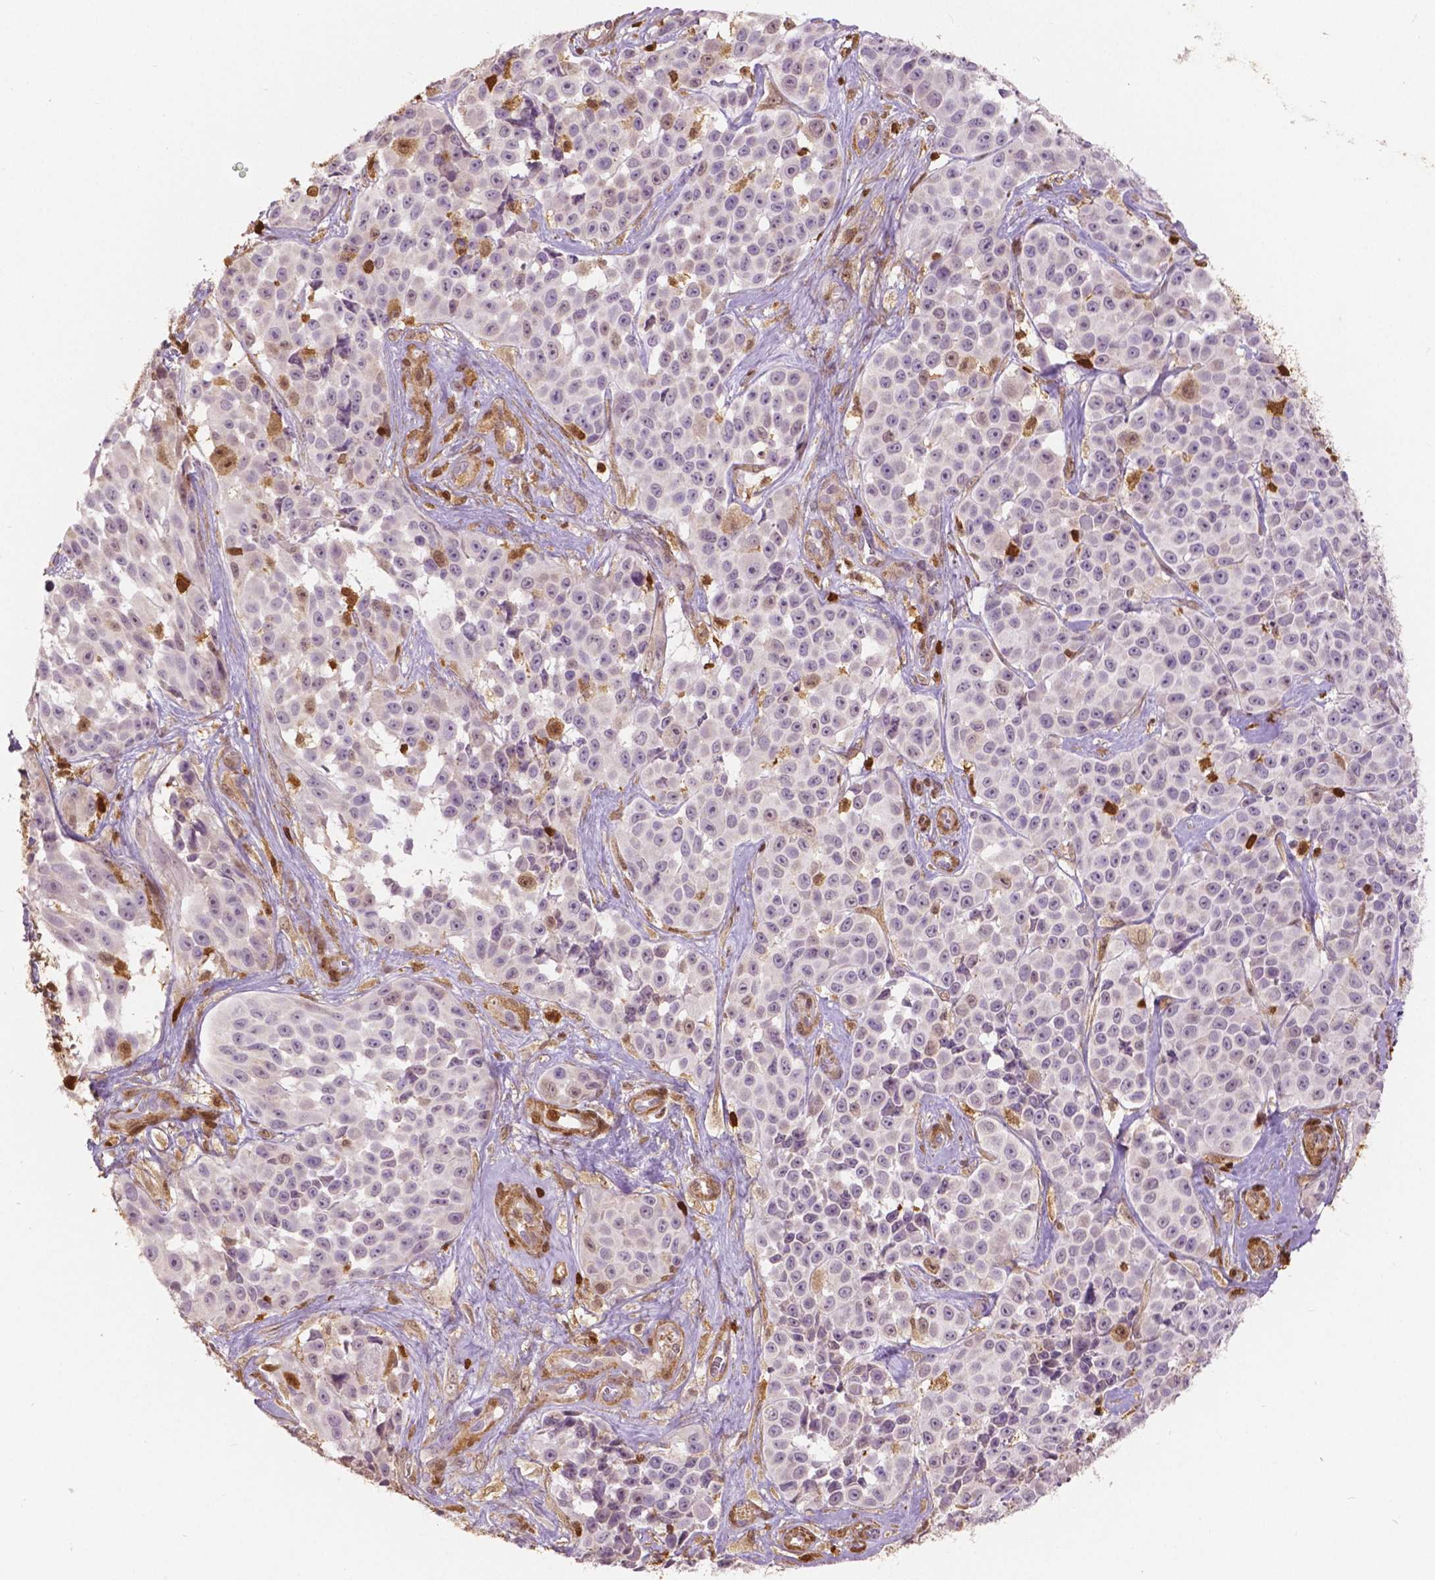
{"staining": {"intensity": "negative", "quantity": "none", "location": "none"}, "tissue": "melanoma", "cell_type": "Tumor cells", "image_type": "cancer", "snomed": [{"axis": "morphology", "description": "Malignant melanoma, NOS"}, {"axis": "topography", "description": "Skin"}], "caption": "This is an IHC photomicrograph of human malignant melanoma. There is no expression in tumor cells.", "gene": "S100A4", "patient": {"sex": "female", "age": 88}}